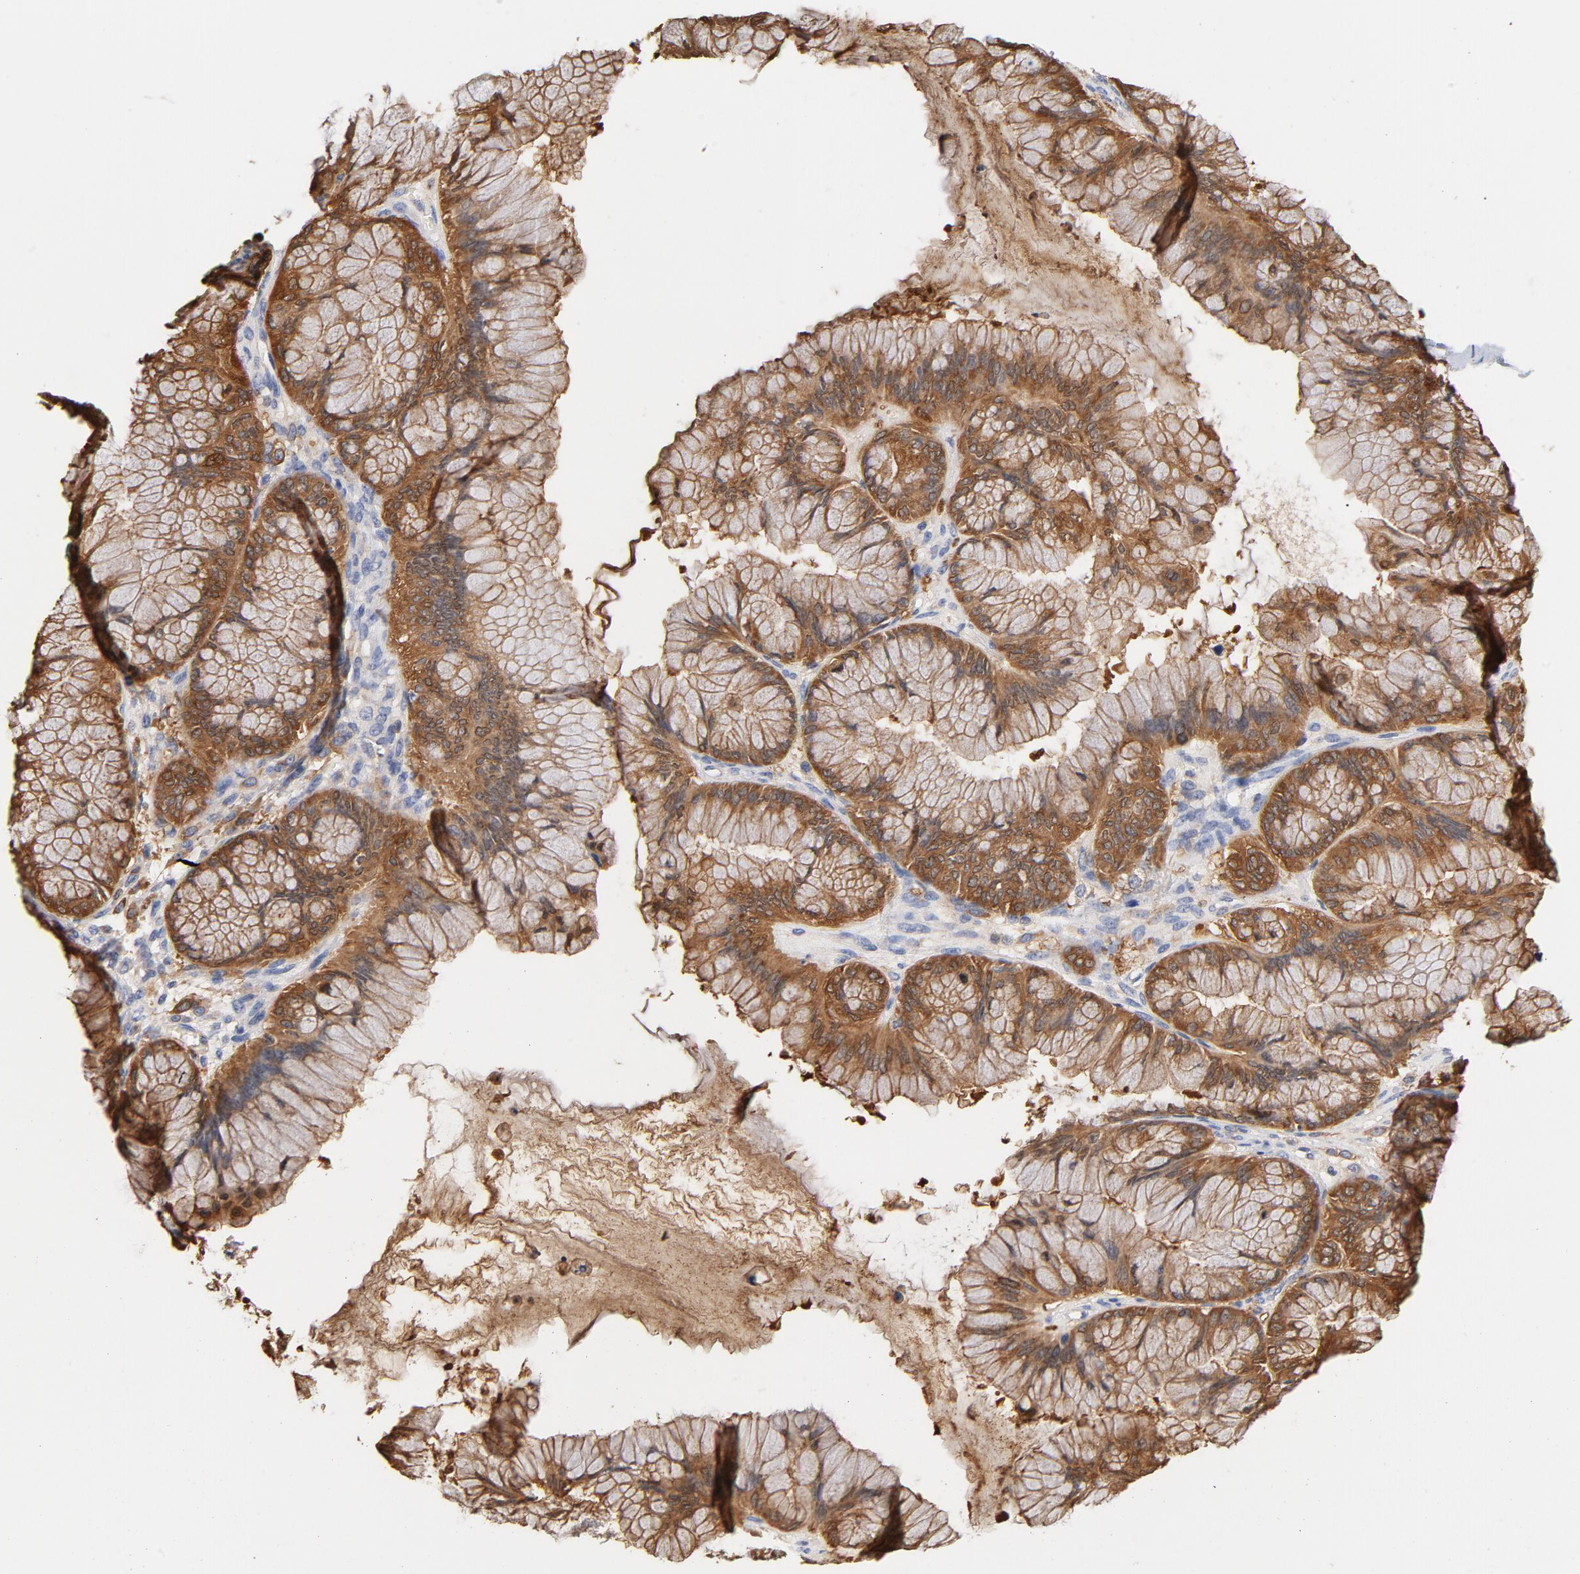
{"staining": {"intensity": "moderate", "quantity": ">75%", "location": "cytoplasmic/membranous"}, "tissue": "ovarian cancer", "cell_type": "Tumor cells", "image_type": "cancer", "snomed": [{"axis": "morphology", "description": "Cystadenocarcinoma, mucinous, NOS"}, {"axis": "topography", "description": "Ovary"}], "caption": "Immunohistochemistry (IHC) of human ovarian cancer (mucinous cystadenocarcinoma) exhibits medium levels of moderate cytoplasmic/membranous expression in about >75% of tumor cells. The staining is performed using DAB brown chromogen to label protein expression. The nuclei are counter-stained blue using hematoxylin.", "gene": "EZR", "patient": {"sex": "female", "age": 63}}